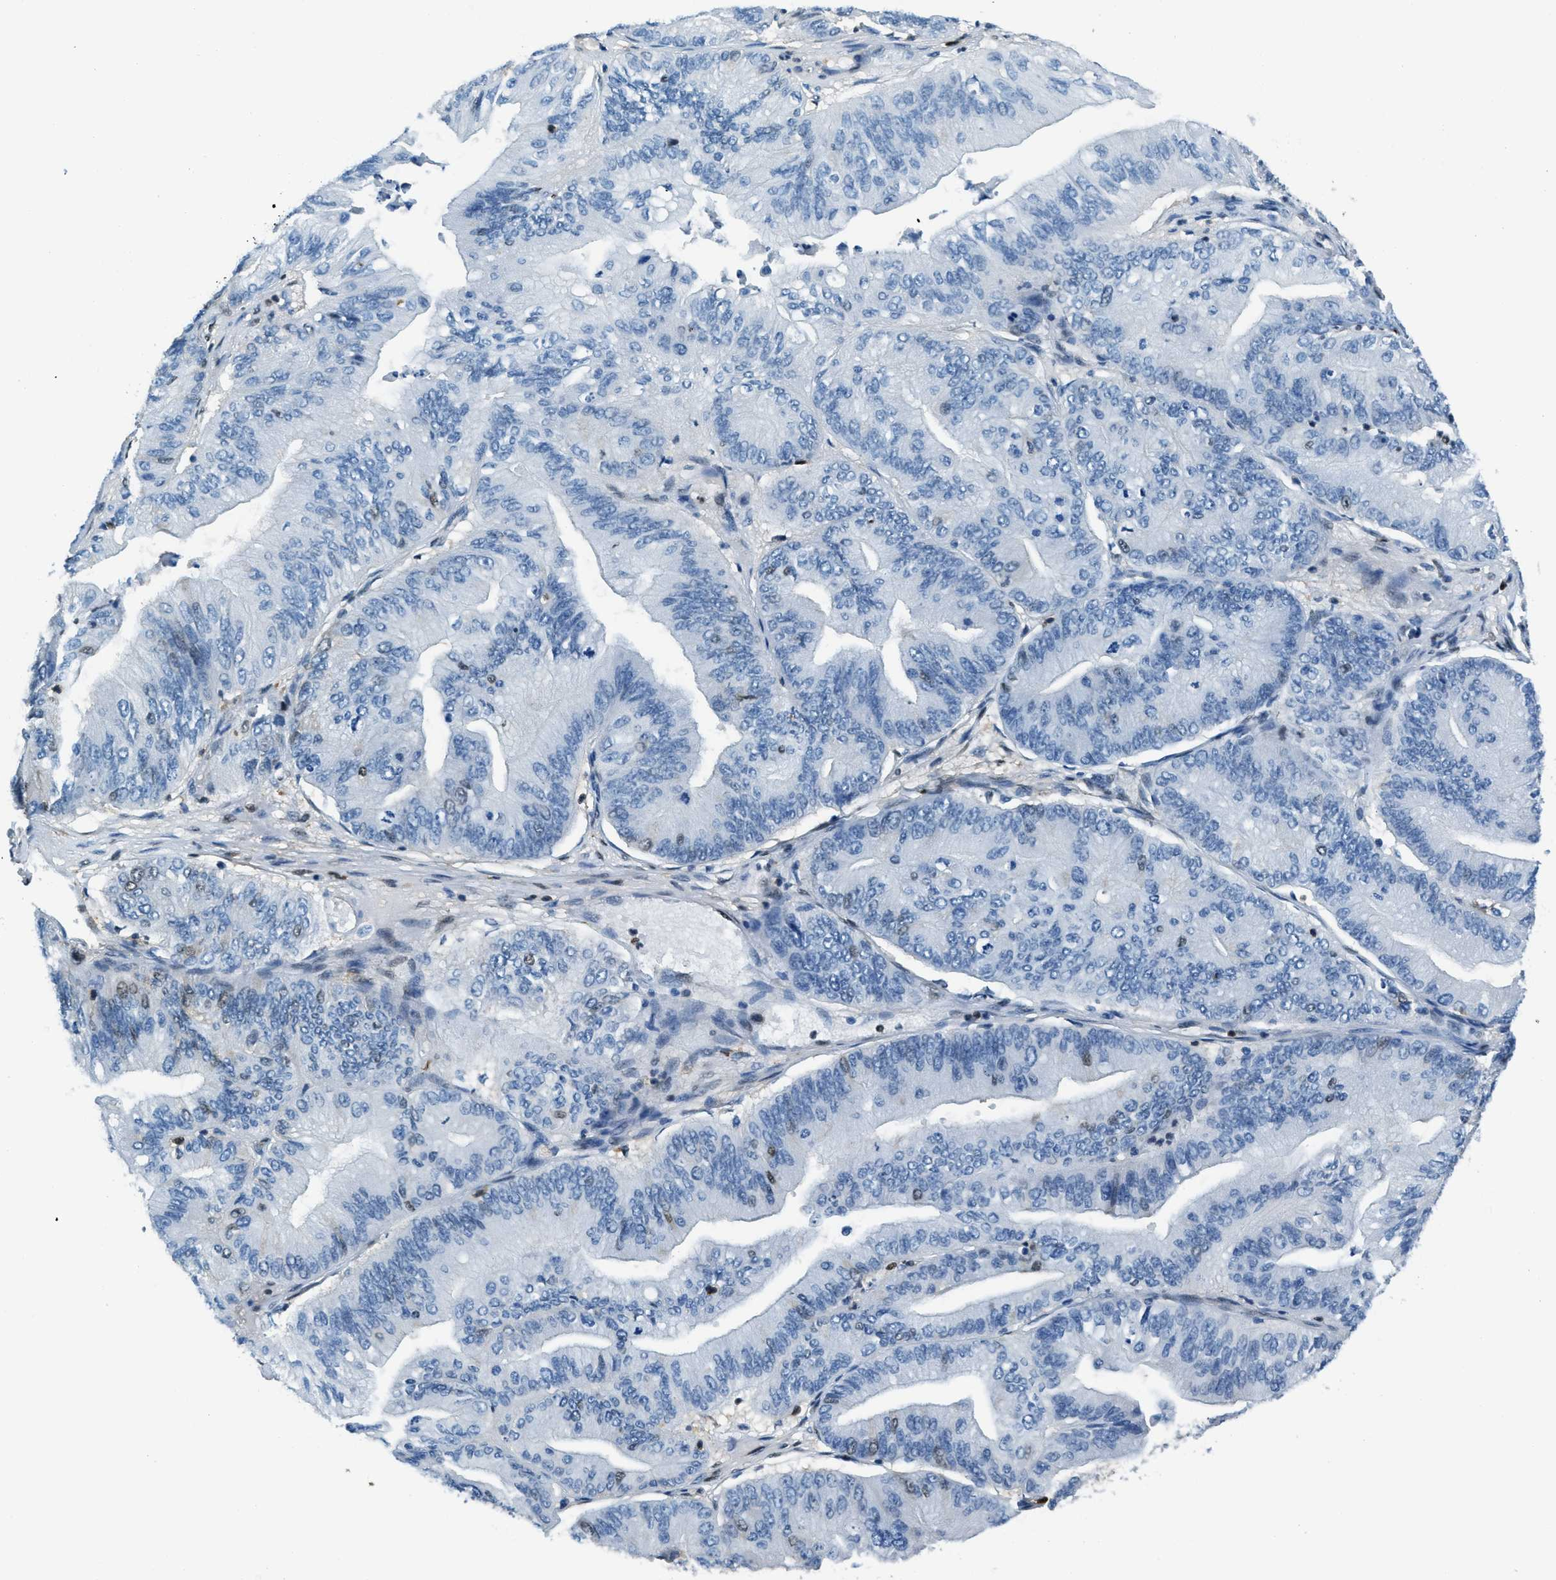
{"staining": {"intensity": "moderate", "quantity": "<25%", "location": "nuclear"}, "tissue": "ovarian cancer", "cell_type": "Tumor cells", "image_type": "cancer", "snomed": [{"axis": "morphology", "description": "Cystadenocarcinoma, mucinous, NOS"}, {"axis": "topography", "description": "Ovary"}], "caption": "Brown immunohistochemical staining in ovarian cancer exhibits moderate nuclear staining in about <25% of tumor cells.", "gene": "OGFR", "patient": {"sex": "female", "age": 61}}